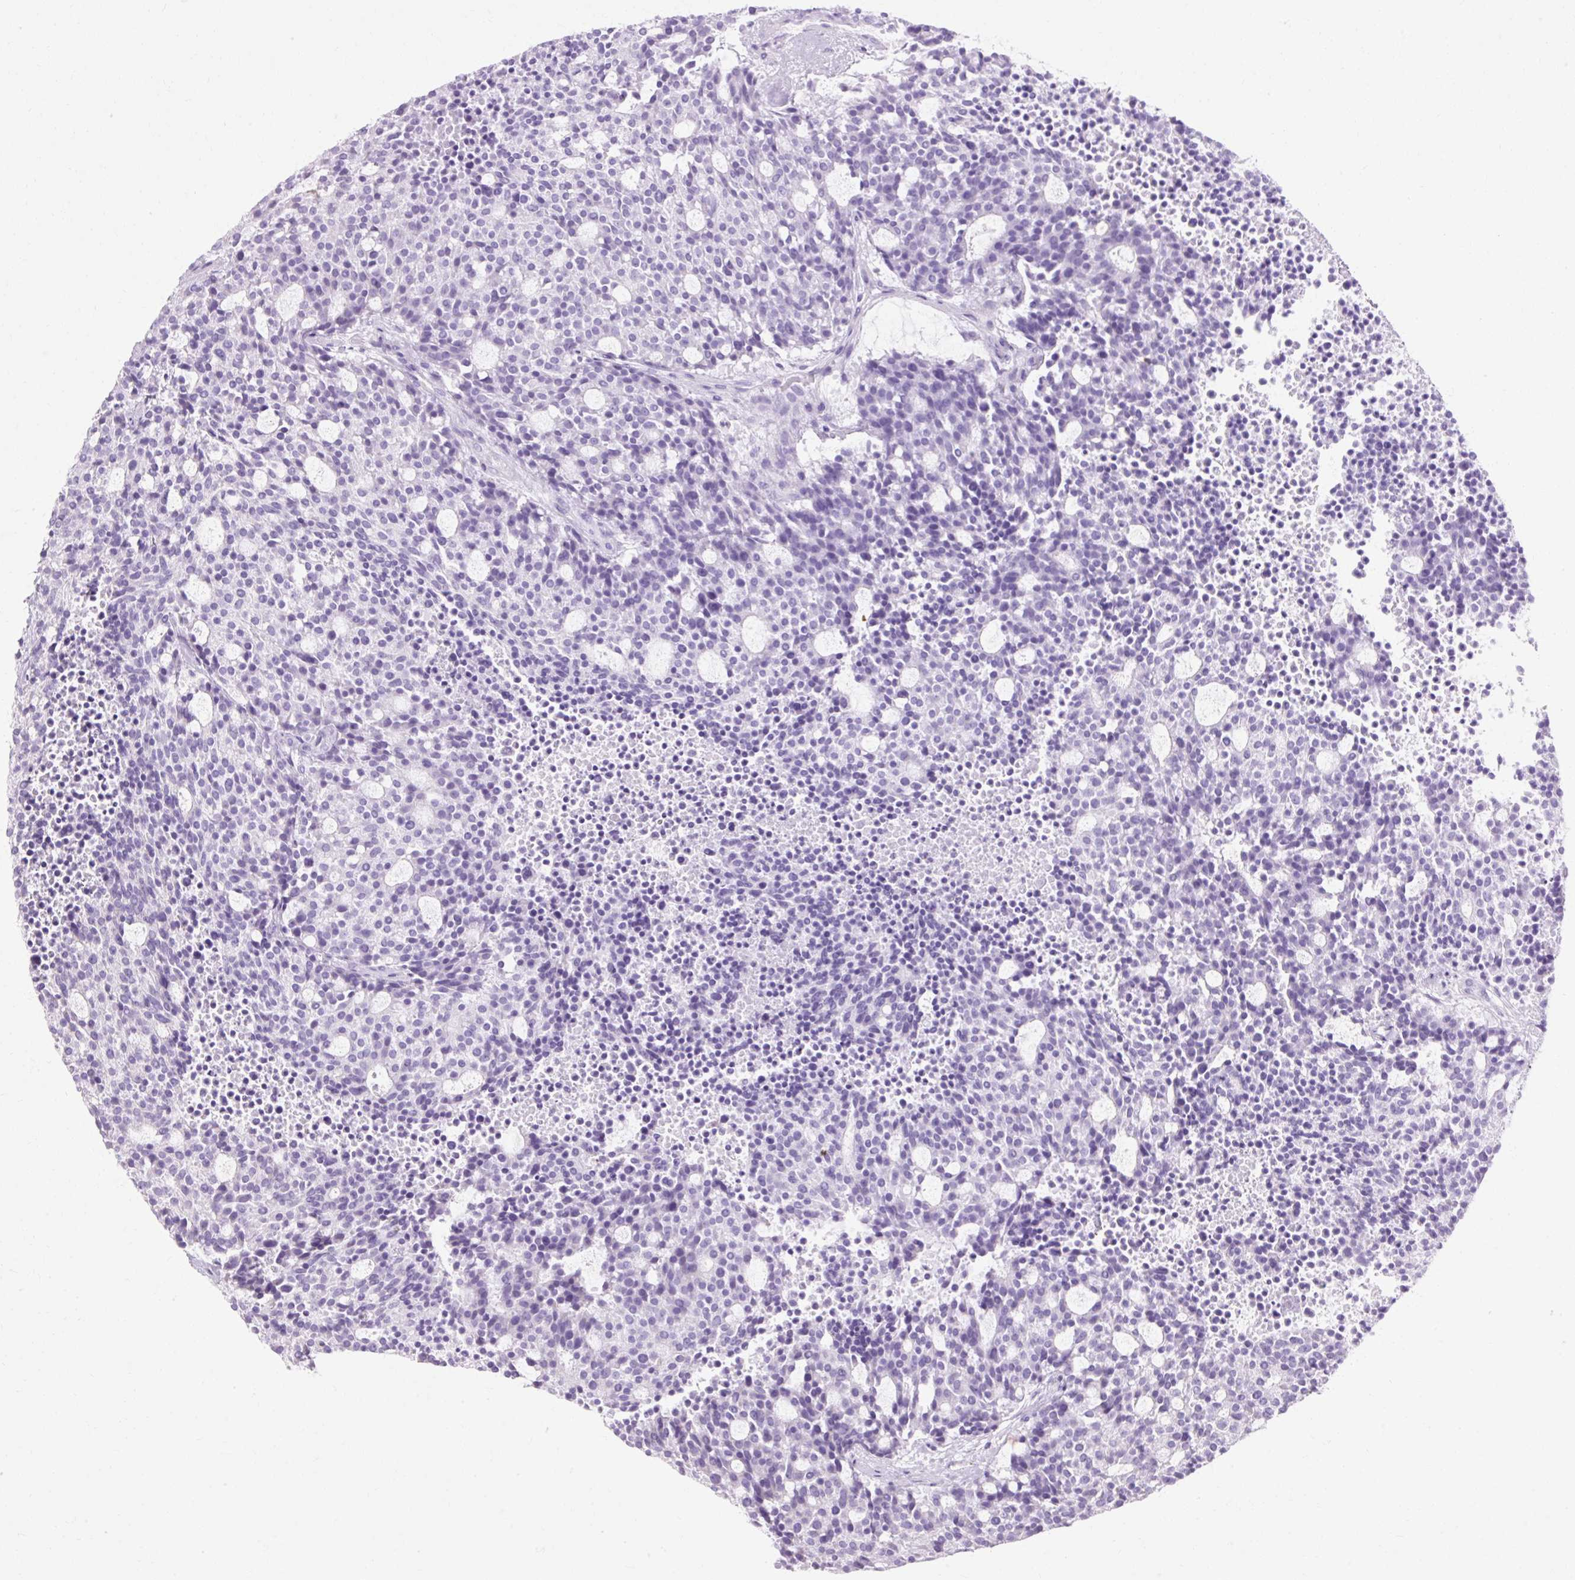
{"staining": {"intensity": "negative", "quantity": "none", "location": "none"}, "tissue": "carcinoid", "cell_type": "Tumor cells", "image_type": "cancer", "snomed": [{"axis": "morphology", "description": "Carcinoid, malignant, NOS"}, {"axis": "topography", "description": "Pancreas"}], "caption": "An IHC photomicrograph of carcinoid is shown. There is no staining in tumor cells of carcinoid. (Brightfield microscopy of DAB (3,3'-diaminobenzidine) IHC at high magnification).", "gene": "HSD11B1", "patient": {"sex": "female", "age": 54}}